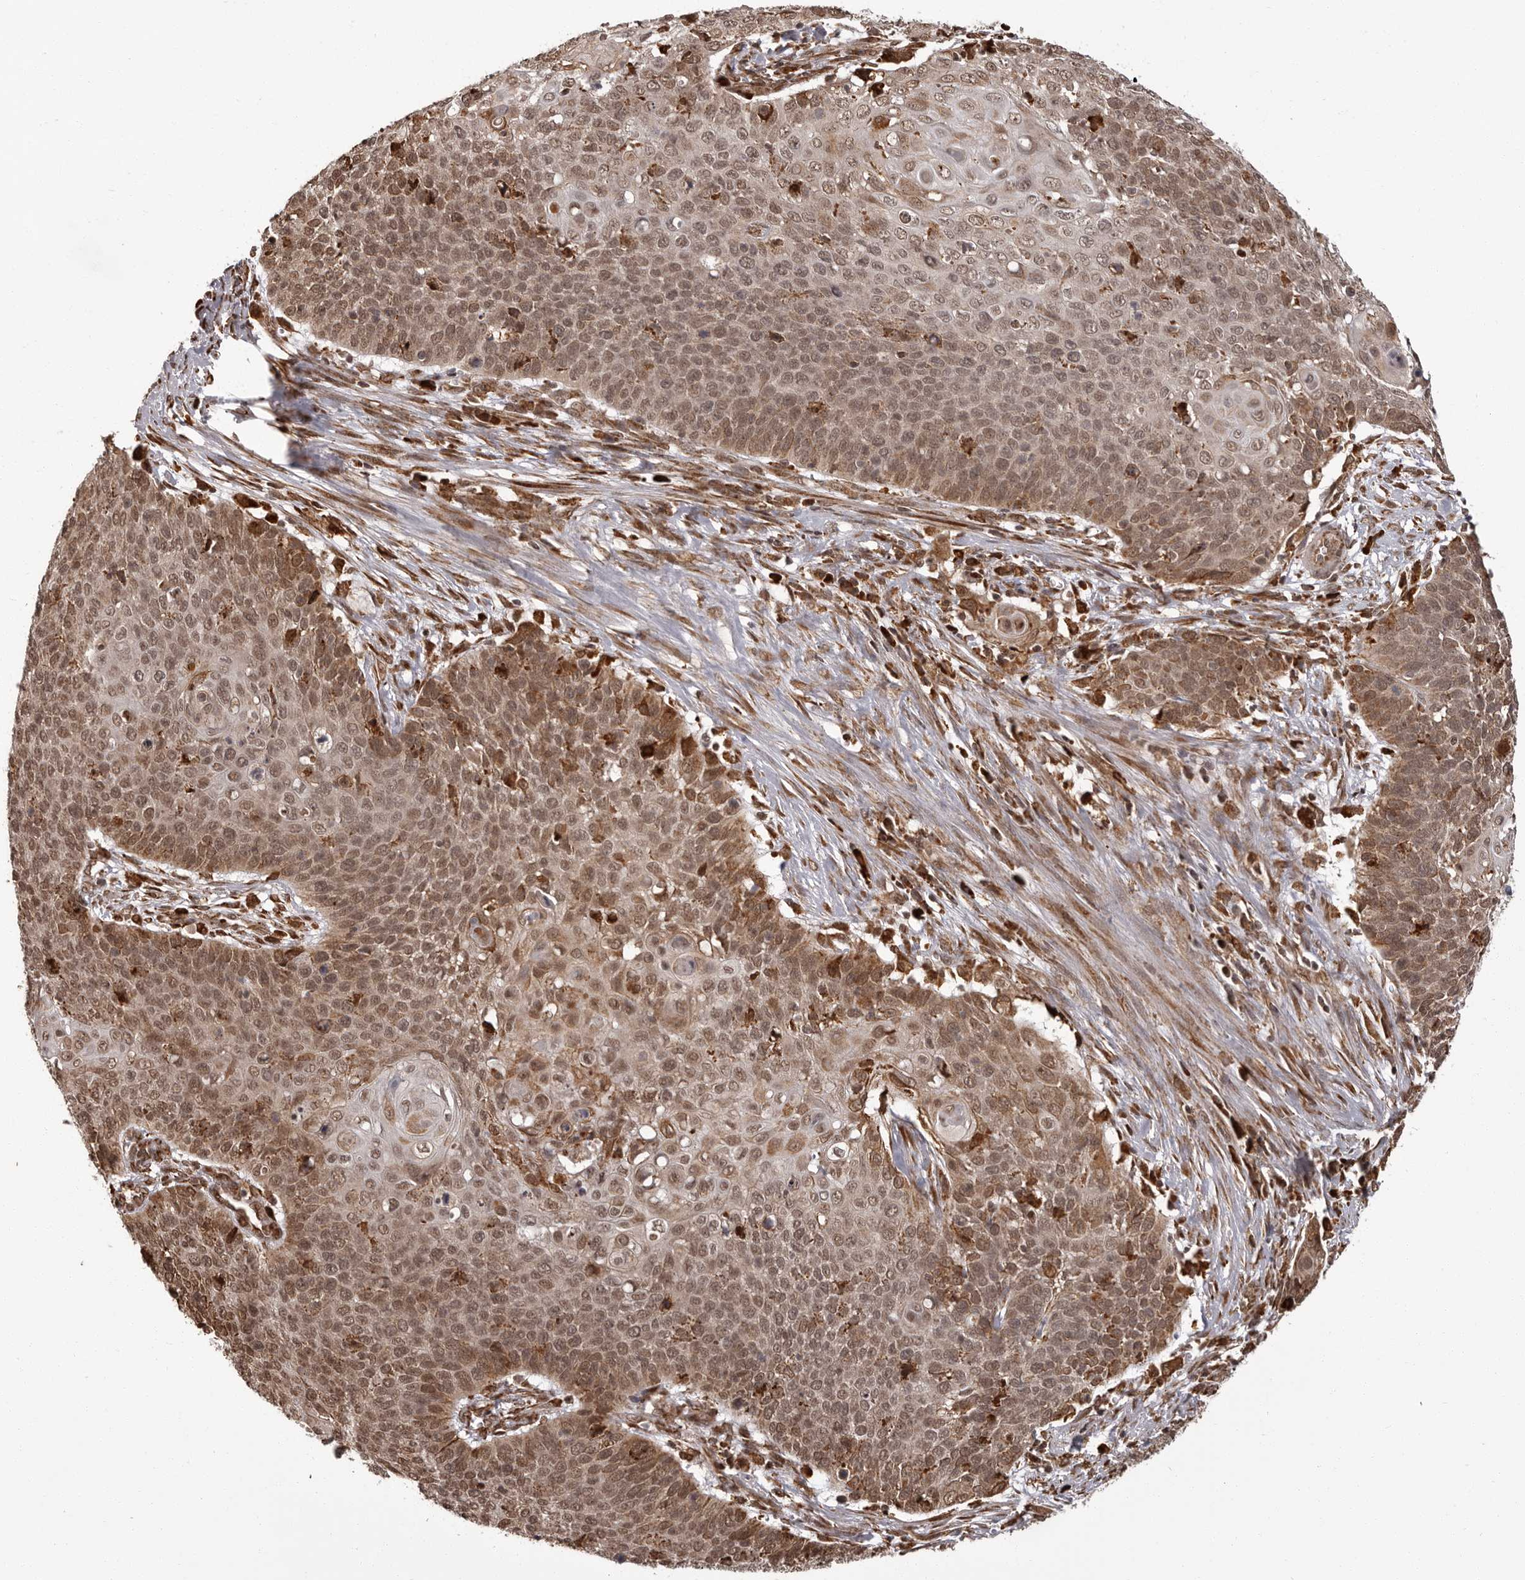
{"staining": {"intensity": "moderate", "quantity": ">75%", "location": "cytoplasmic/membranous,nuclear"}, "tissue": "cervical cancer", "cell_type": "Tumor cells", "image_type": "cancer", "snomed": [{"axis": "morphology", "description": "Squamous cell carcinoma, NOS"}, {"axis": "topography", "description": "Cervix"}], "caption": "Cervical cancer (squamous cell carcinoma) was stained to show a protein in brown. There is medium levels of moderate cytoplasmic/membranous and nuclear positivity in approximately >75% of tumor cells.", "gene": "IL32", "patient": {"sex": "female", "age": 39}}